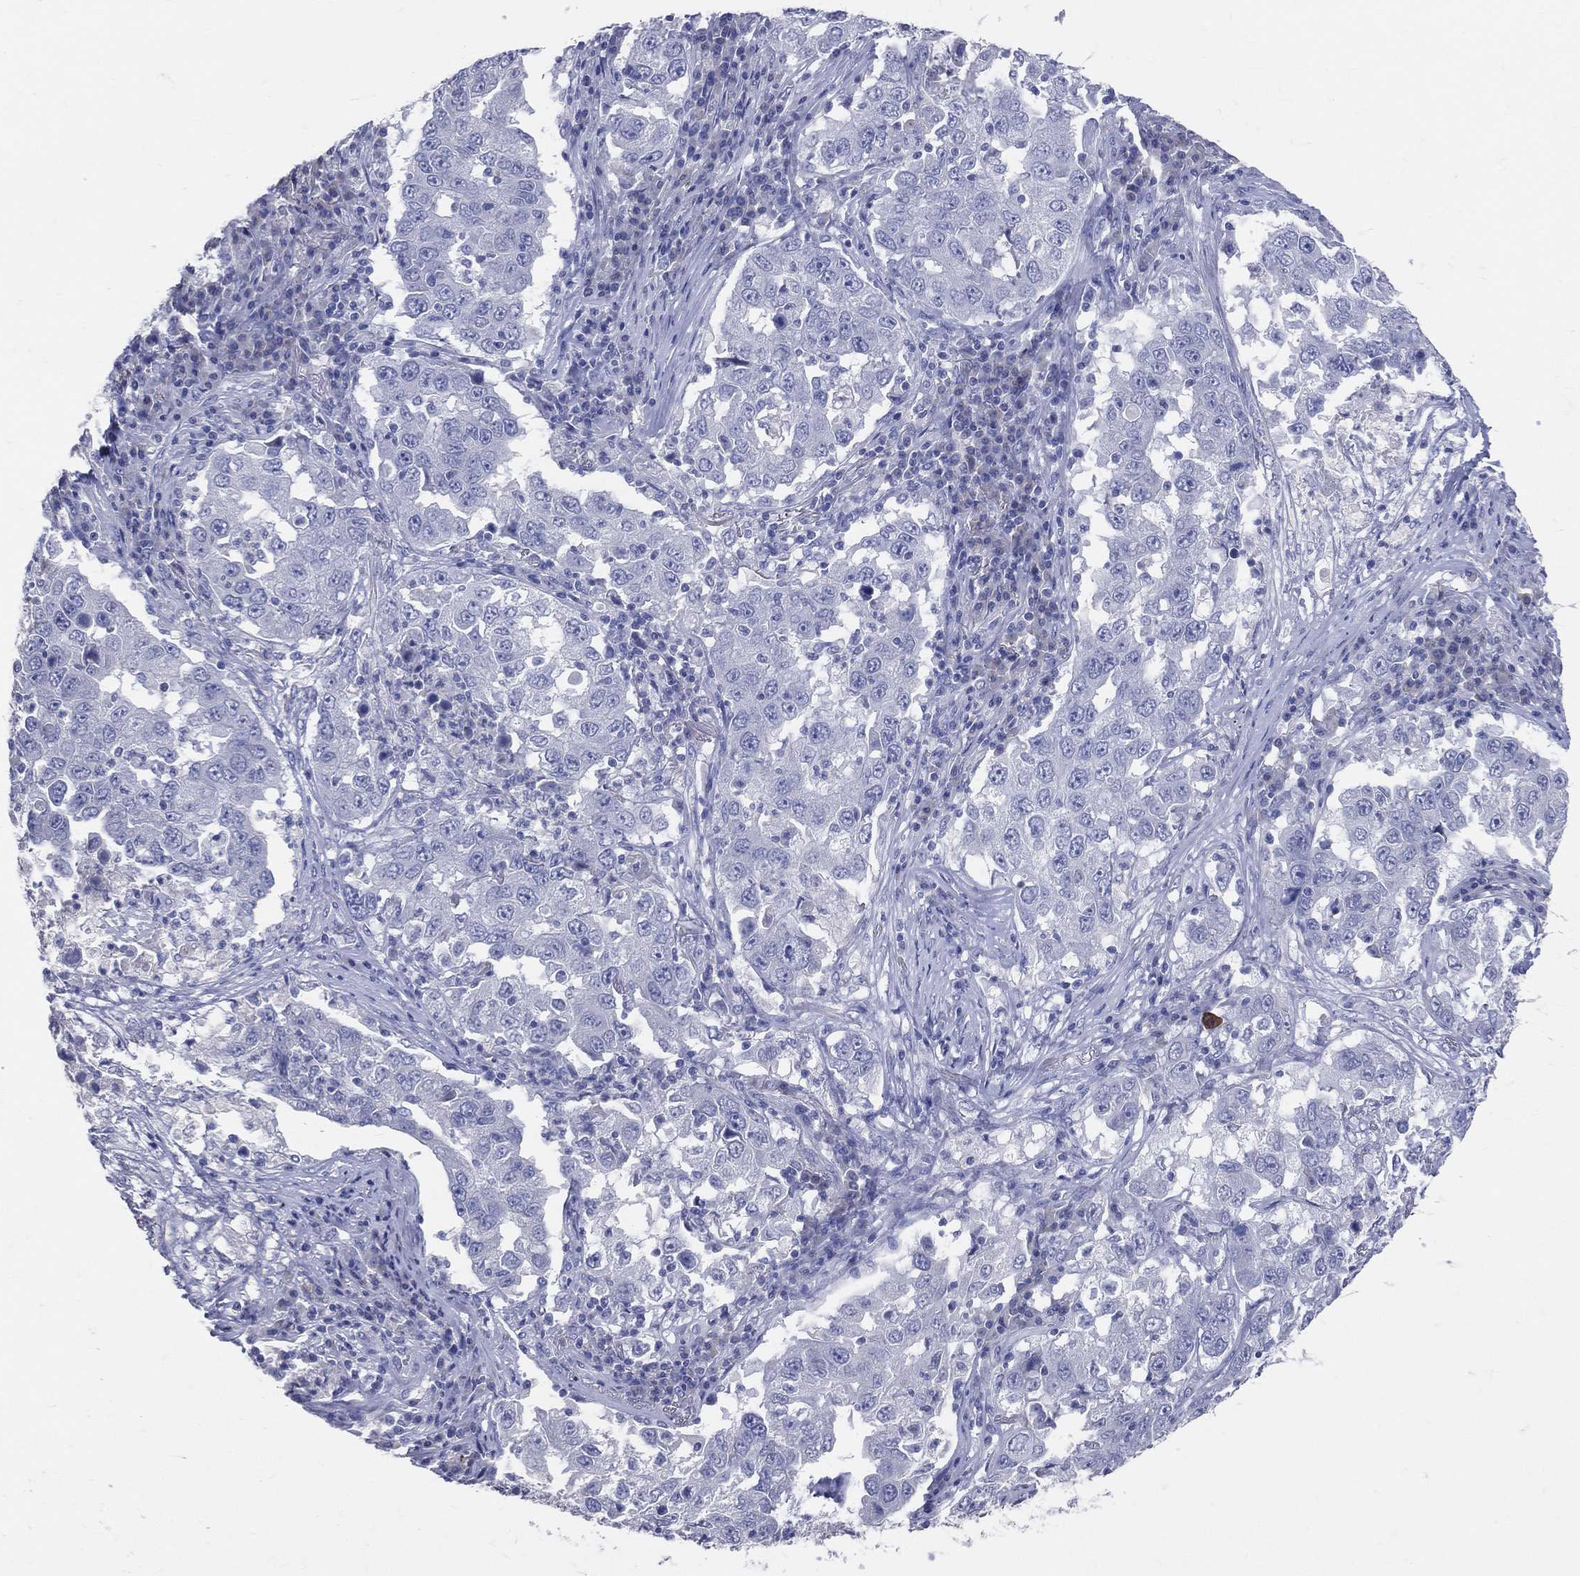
{"staining": {"intensity": "negative", "quantity": "none", "location": "none"}, "tissue": "lung cancer", "cell_type": "Tumor cells", "image_type": "cancer", "snomed": [{"axis": "morphology", "description": "Adenocarcinoma, NOS"}, {"axis": "topography", "description": "Lung"}], "caption": "A photomicrograph of adenocarcinoma (lung) stained for a protein displays no brown staining in tumor cells.", "gene": "LAT", "patient": {"sex": "male", "age": 73}}